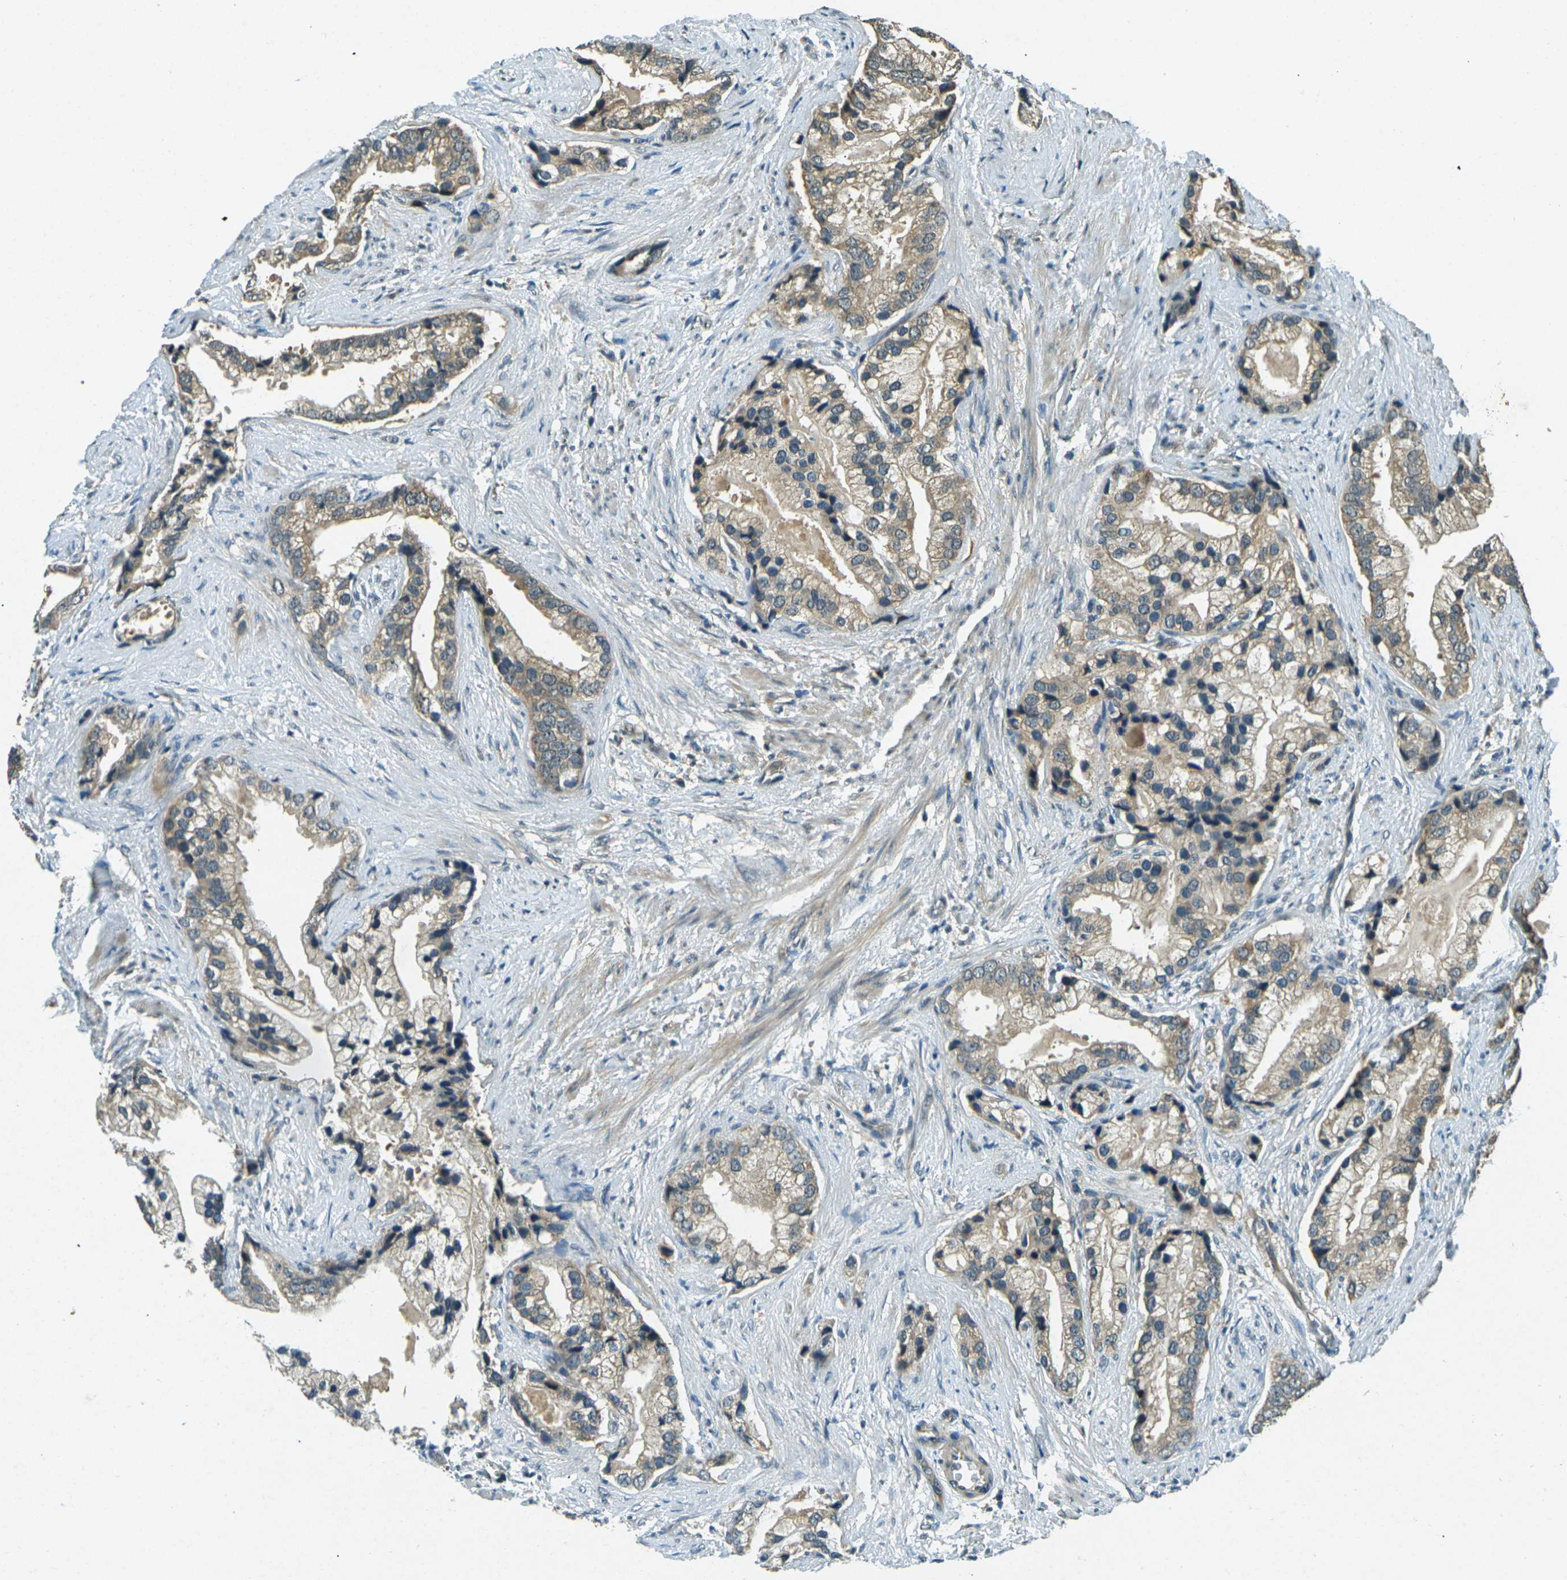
{"staining": {"intensity": "moderate", "quantity": ">75%", "location": "cytoplasmic/membranous"}, "tissue": "prostate cancer", "cell_type": "Tumor cells", "image_type": "cancer", "snomed": [{"axis": "morphology", "description": "Adenocarcinoma, Low grade"}, {"axis": "topography", "description": "Prostate"}], "caption": "Immunohistochemical staining of human adenocarcinoma (low-grade) (prostate) reveals medium levels of moderate cytoplasmic/membranous protein positivity in approximately >75% of tumor cells.", "gene": "PDE2A", "patient": {"sex": "male", "age": 71}}